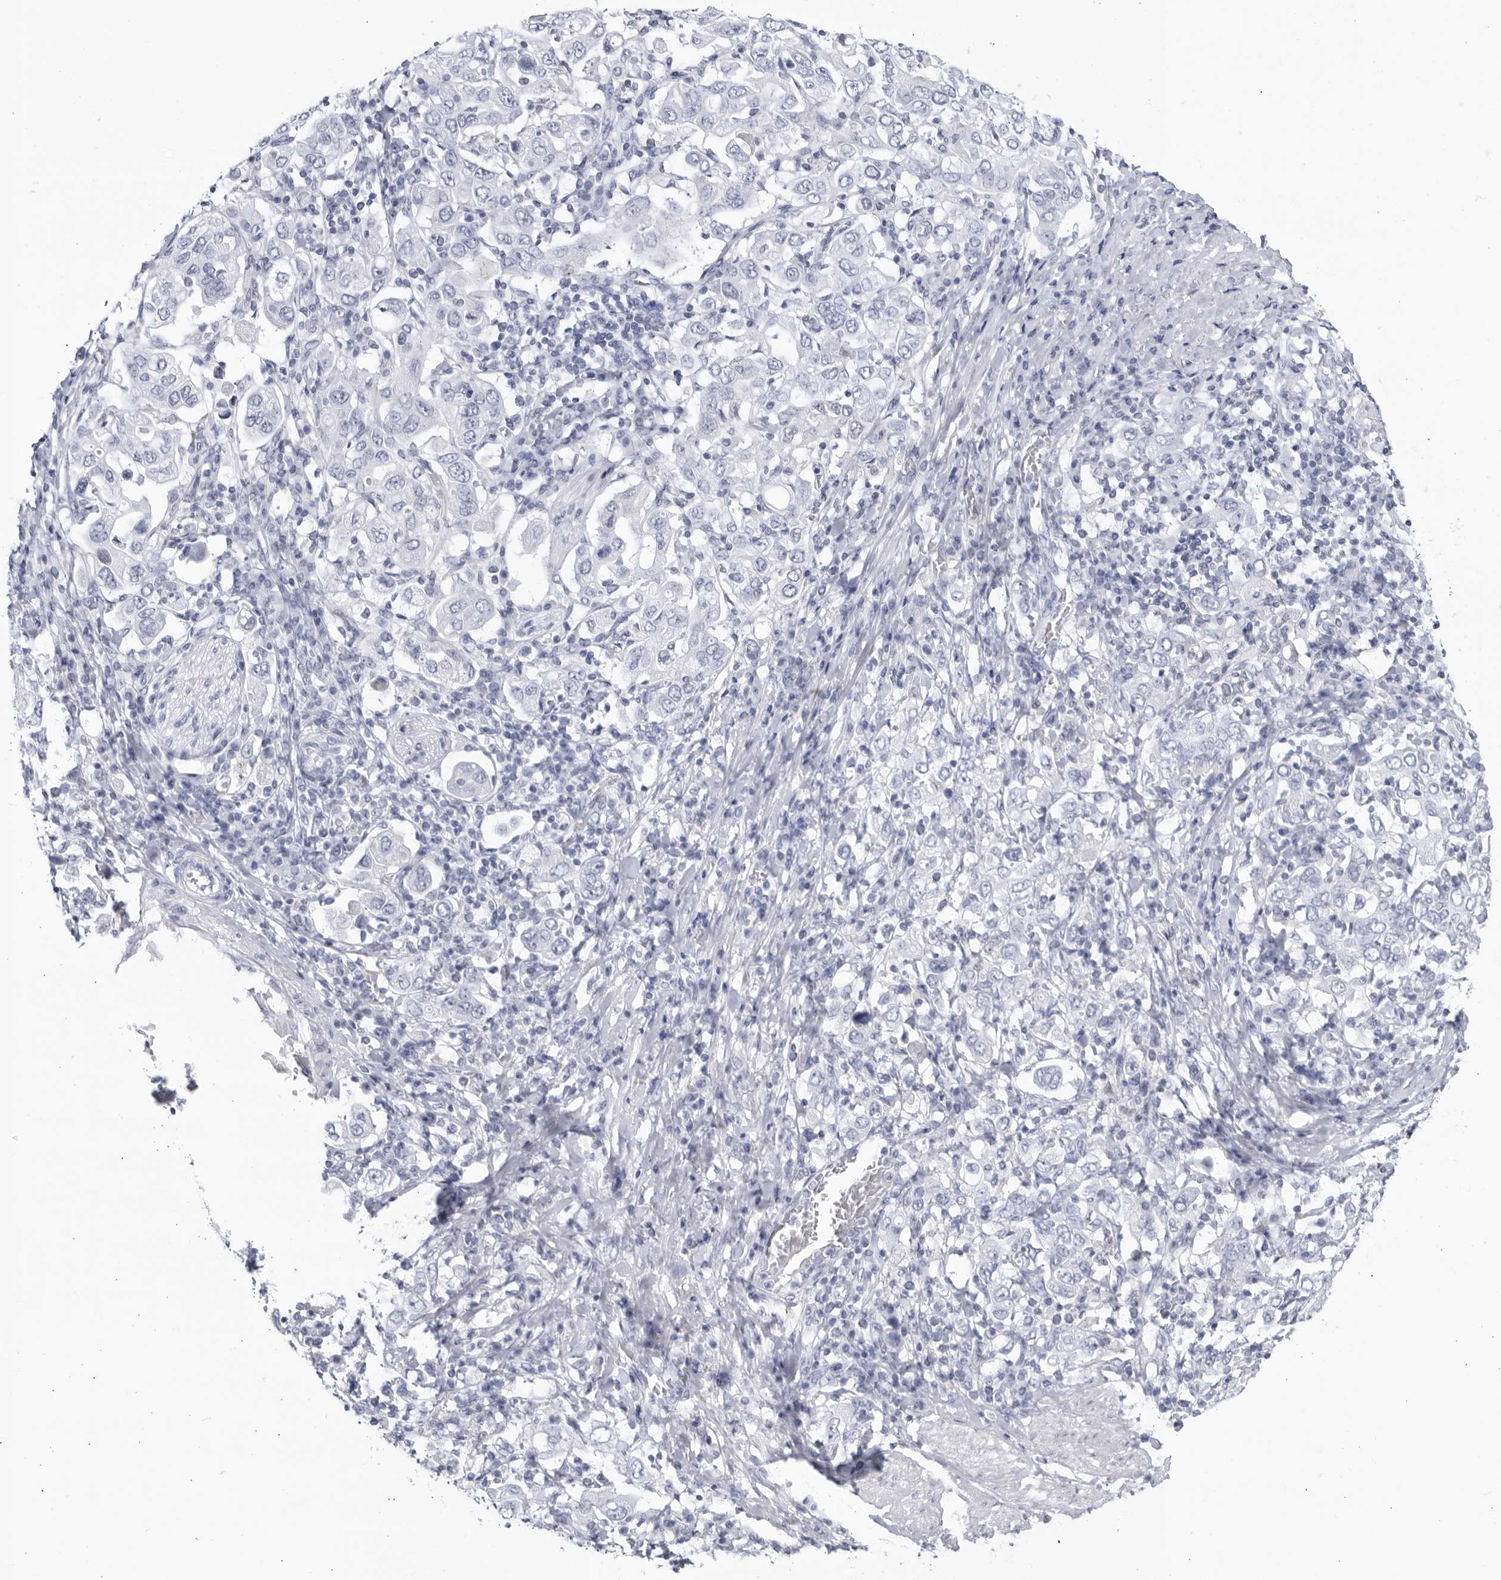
{"staining": {"intensity": "negative", "quantity": "none", "location": "none"}, "tissue": "stomach cancer", "cell_type": "Tumor cells", "image_type": "cancer", "snomed": [{"axis": "morphology", "description": "Adenocarcinoma, NOS"}, {"axis": "topography", "description": "Stomach, upper"}], "caption": "Immunohistochemistry (IHC) histopathology image of stomach adenocarcinoma stained for a protein (brown), which exhibits no staining in tumor cells.", "gene": "CNBD1", "patient": {"sex": "male", "age": 62}}